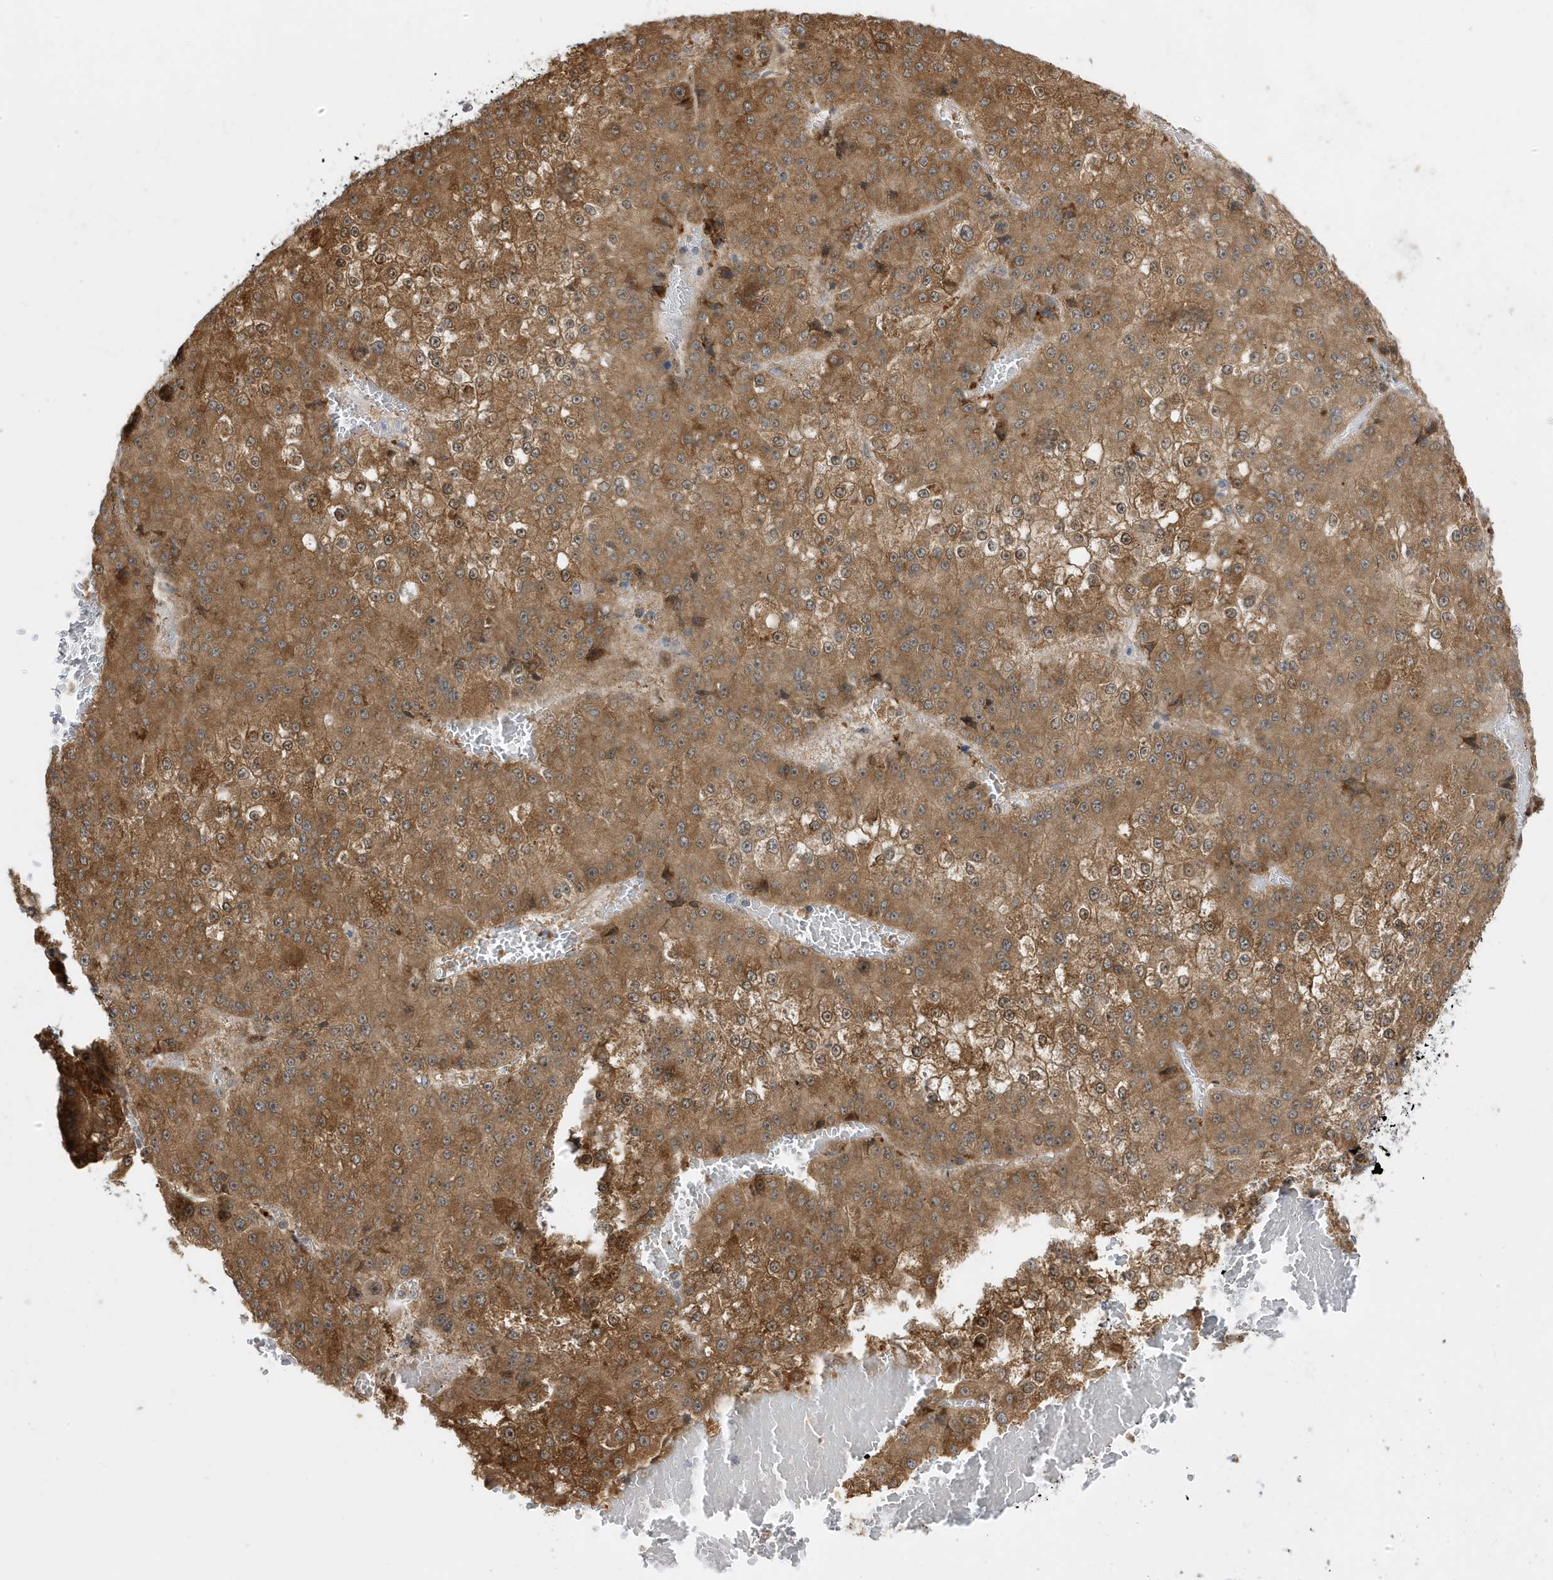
{"staining": {"intensity": "moderate", "quantity": ">75%", "location": "cytoplasmic/membranous"}, "tissue": "liver cancer", "cell_type": "Tumor cells", "image_type": "cancer", "snomed": [{"axis": "morphology", "description": "Carcinoma, Hepatocellular, NOS"}, {"axis": "topography", "description": "Liver"}], "caption": "Approximately >75% of tumor cells in human liver cancer (hepatocellular carcinoma) exhibit moderate cytoplasmic/membranous protein expression as visualized by brown immunohistochemical staining.", "gene": "ZNF507", "patient": {"sex": "female", "age": 73}}